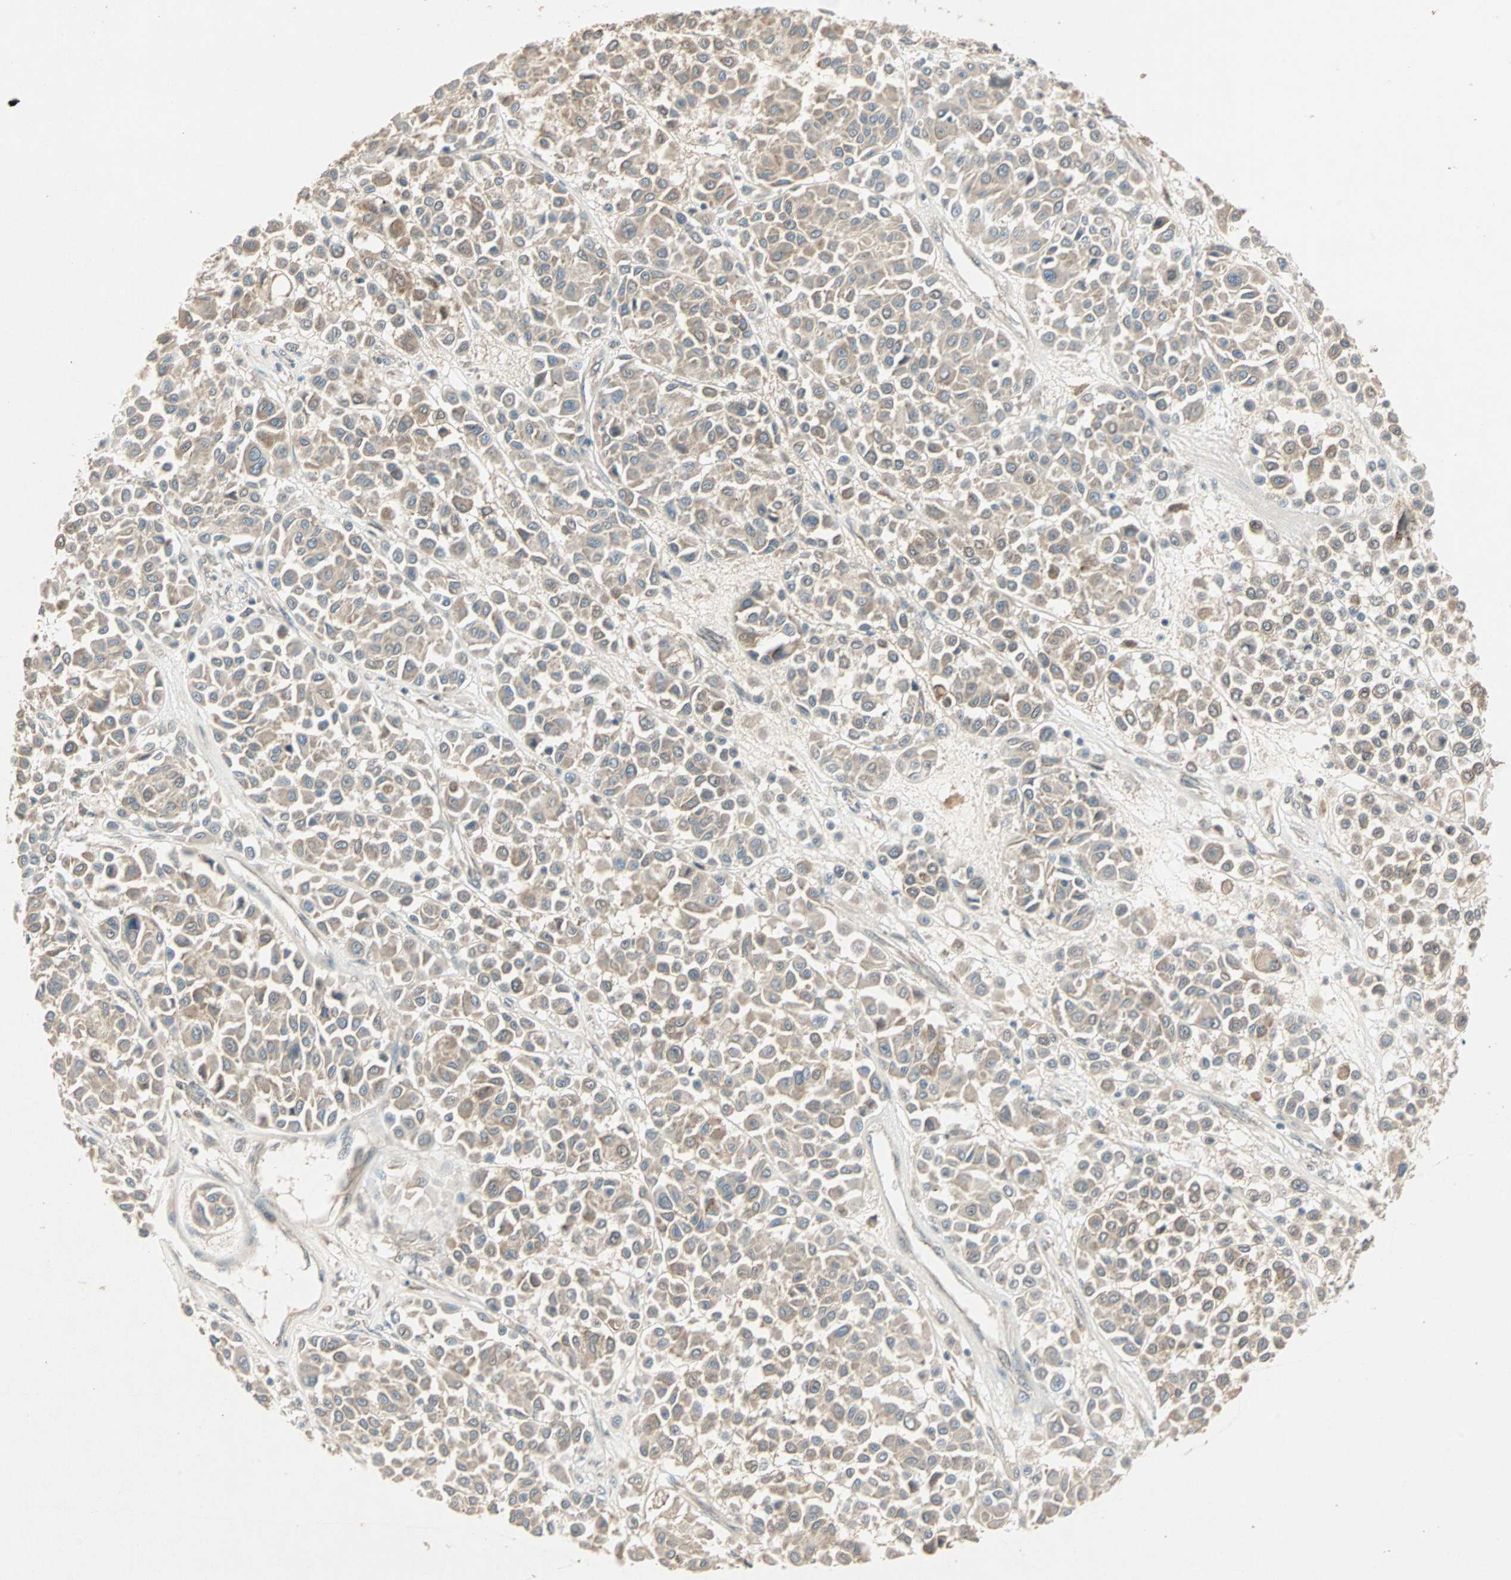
{"staining": {"intensity": "weak", "quantity": ">75%", "location": "cytoplasmic/membranous"}, "tissue": "melanoma", "cell_type": "Tumor cells", "image_type": "cancer", "snomed": [{"axis": "morphology", "description": "Malignant melanoma, Metastatic site"}, {"axis": "topography", "description": "Soft tissue"}], "caption": "A low amount of weak cytoplasmic/membranous positivity is seen in approximately >75% of tumor cells in melanoma tissue.", "gene": "TTF2", "patient": {"sex": "male", "age": 41}}